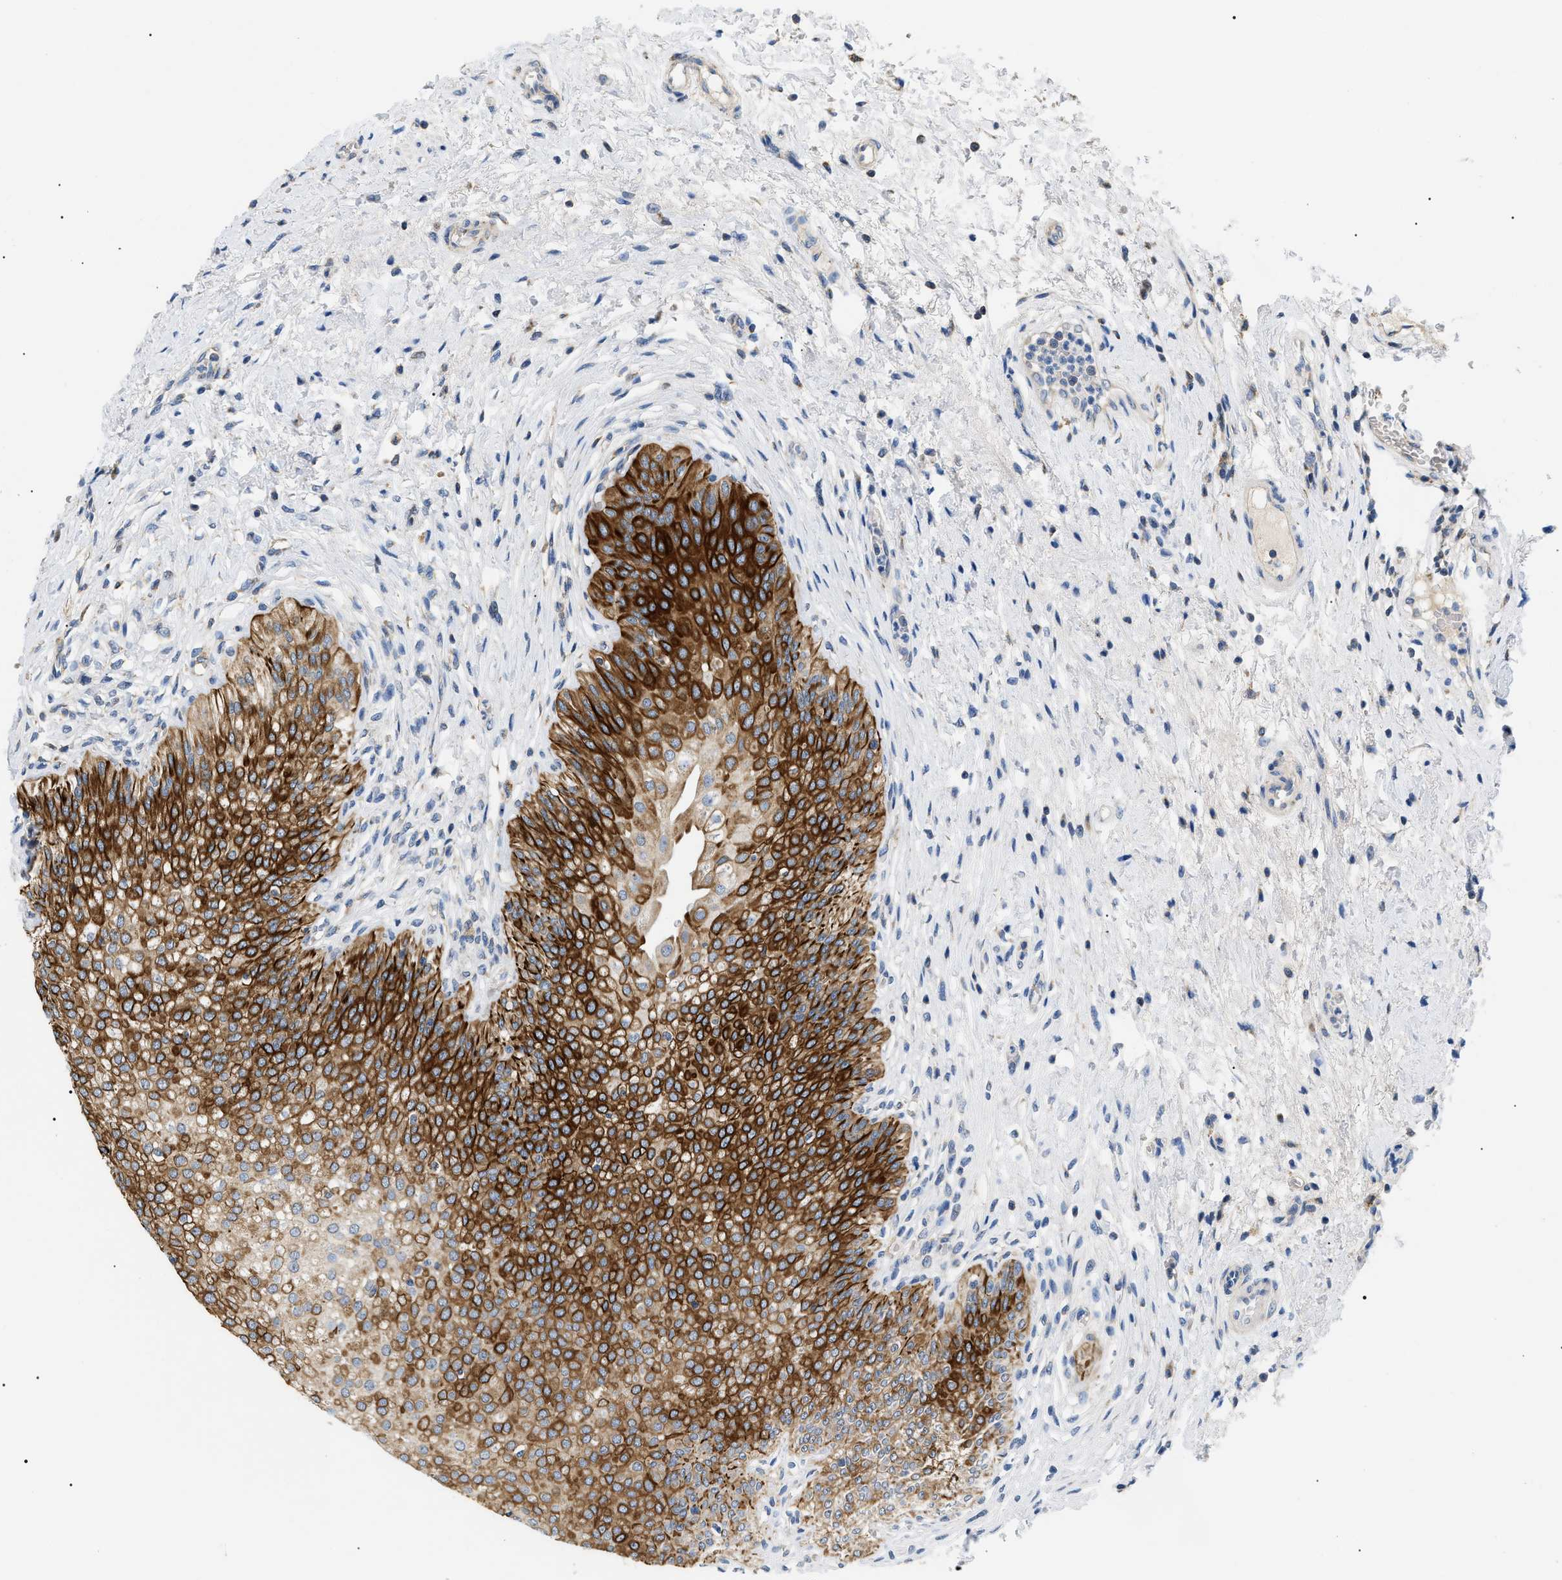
{"staining": {"intensity": "strong", "quantity": ">75%", "location": "cytoplasmic/membranous"}, "tissue": "urinary bladder", "cell_type": "Urothelial cells", "image_type": "normal", "snomed": [{"axis": "morphology", "description": "Normal tissue, NOS"}, {"axis": "topography", "description": "Urinary bladder"}], "caption": "Immunohistochemistry (DAB (3,3'-diaminobenzidine)) staining of unremarkable urinary bladder displays strong cytoplasmic/membranous protein staining in approximately >75% of urothelial cells.", "gene": "TOMM6", "patient": {"sex": "male", "age": 46}}